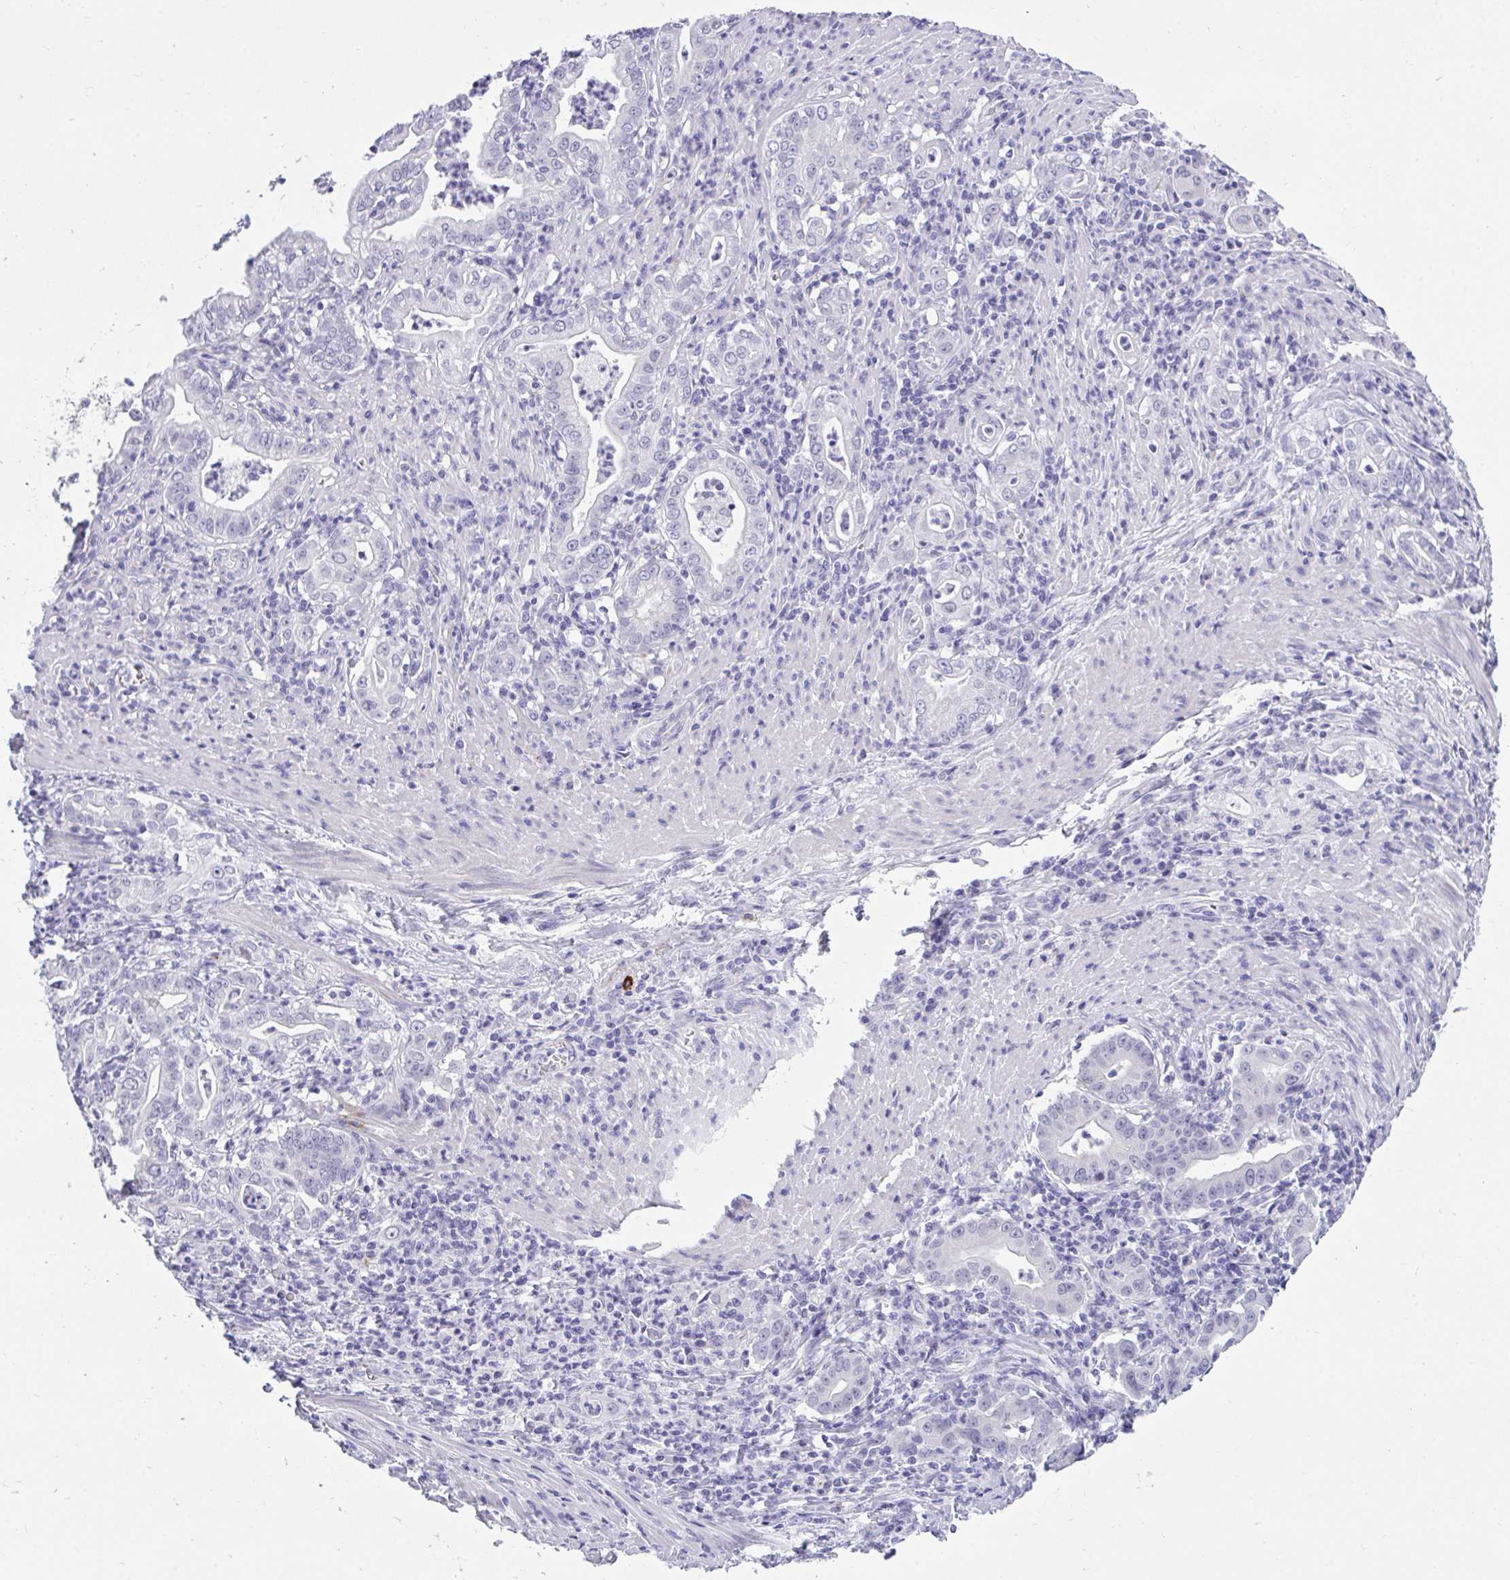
{"staining": {"intensity": "negative", "quantity": "none", "location": "none"}, "tissue": "stomach cancer", "cell_type": "Tumor cells", "image_type": "cancer", "snomed": [{"axis": "morphology", "description": "Adenocarcinoma, NOS"}, {"axis": "topography", "description": "Stomach, upper"}], "caption": "Image shows no protein positivity in tumor cells of adenocarcinoma (stomach) tissue.", "gene": "TSBP1", "patient": {"sex": "female", "age": 79}}